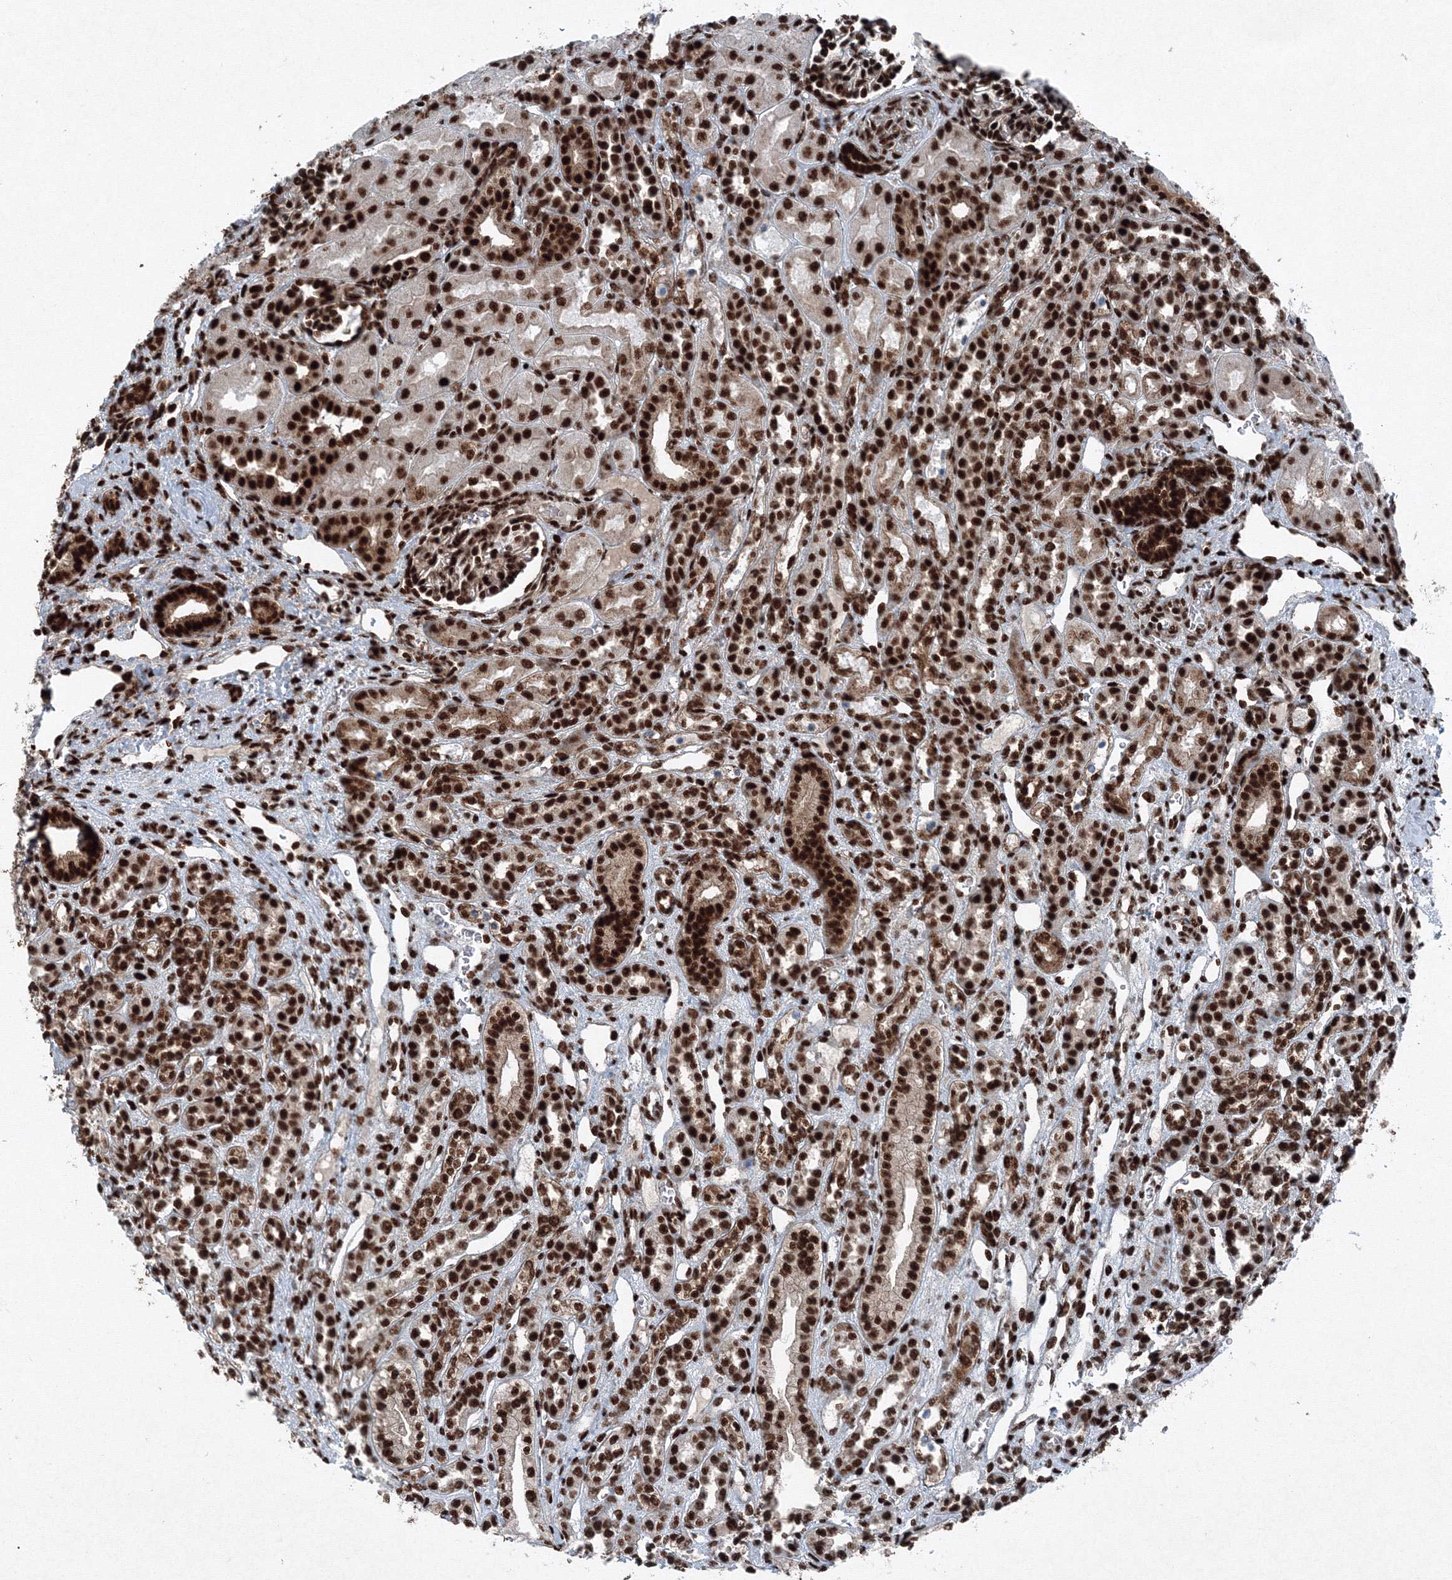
{"staining": {"intensity": "strong", "quantity": ">75%", "location": "nuclear"}, "tissue": "kidney", "cell_type": "Cells in glomeruli", "image_type": "normal", "snomed": [{"axis": "morphology", "description": "Normal tissue, NOS"}, {"axis": "morphology", "description": "Neoplasm, malignant, NOS"}, {"axis": "topography", "description": "Kidney"}], "caption": "The immunohistochemical stain highlights strong nuclear positivity in cells in glomeruli of benign kidney. (DAB IHC, brown staining for protein, blue staining for nuclei).", "gene": "SNRPC", "patient": {"sex": "female", "age": 1}}